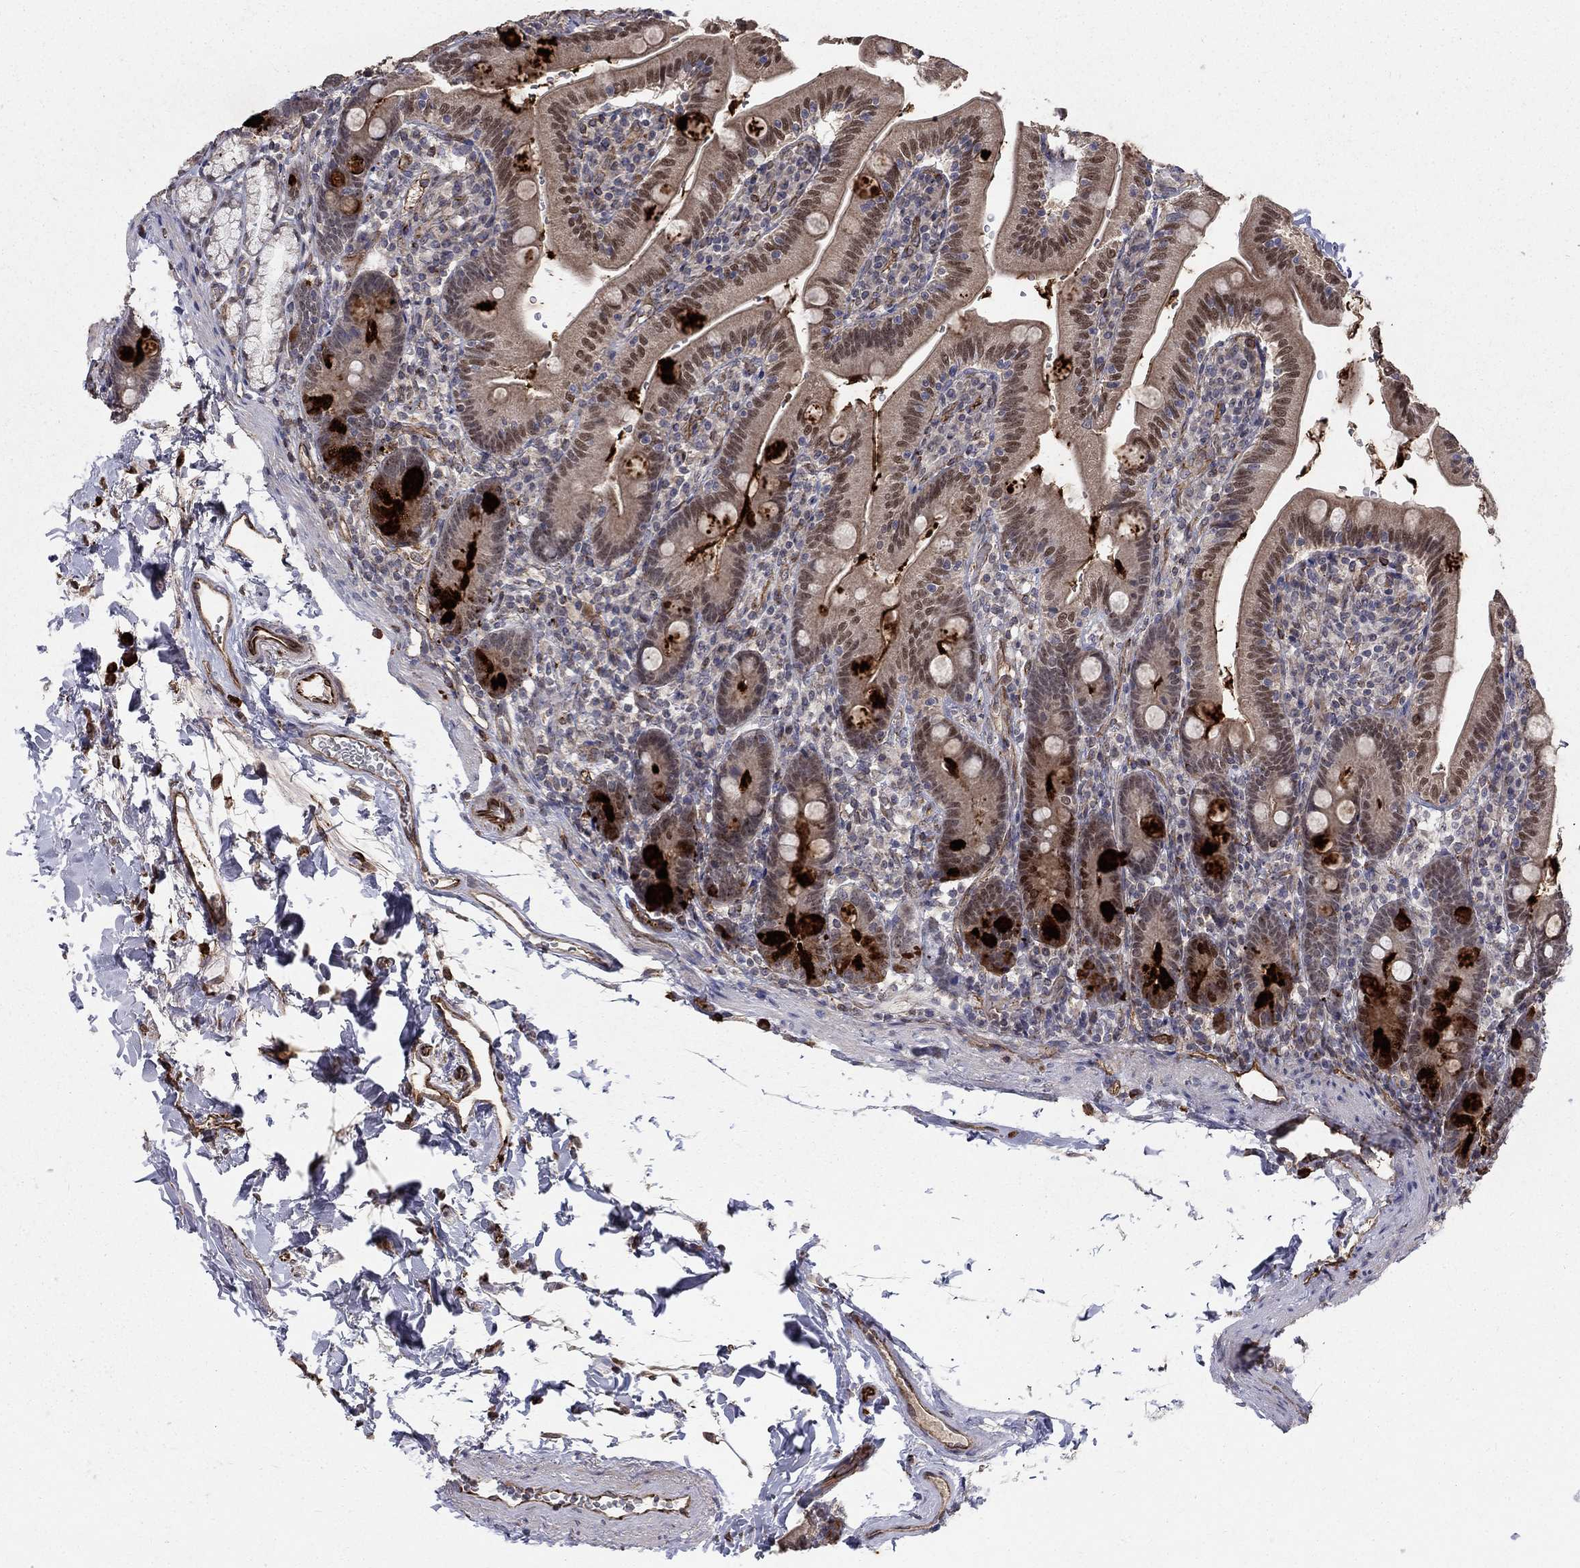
{"staining": {"intensity": "strong", "quantity": "25%-75%", "location": "cytoplasmic/membranous,nuclear"}, "tissue": "duodenum", "cell_type": "Glandular cells", "image_type": "normal", "snomed": [{"axis": "morphology", "description": "Normal tissue, NOS"}, {"axis": "topography", "description": "Duodenum"}], "caption": "Duodenum stained with DAB immunohistochemistry (IHC) exhibits high levels of strong cytoplasmic/membranous,nuclear positivity in approximately 25%-75% of glandular cells.", "gene": "MSRA", "patient": {"sex": "female", "age": 67}}